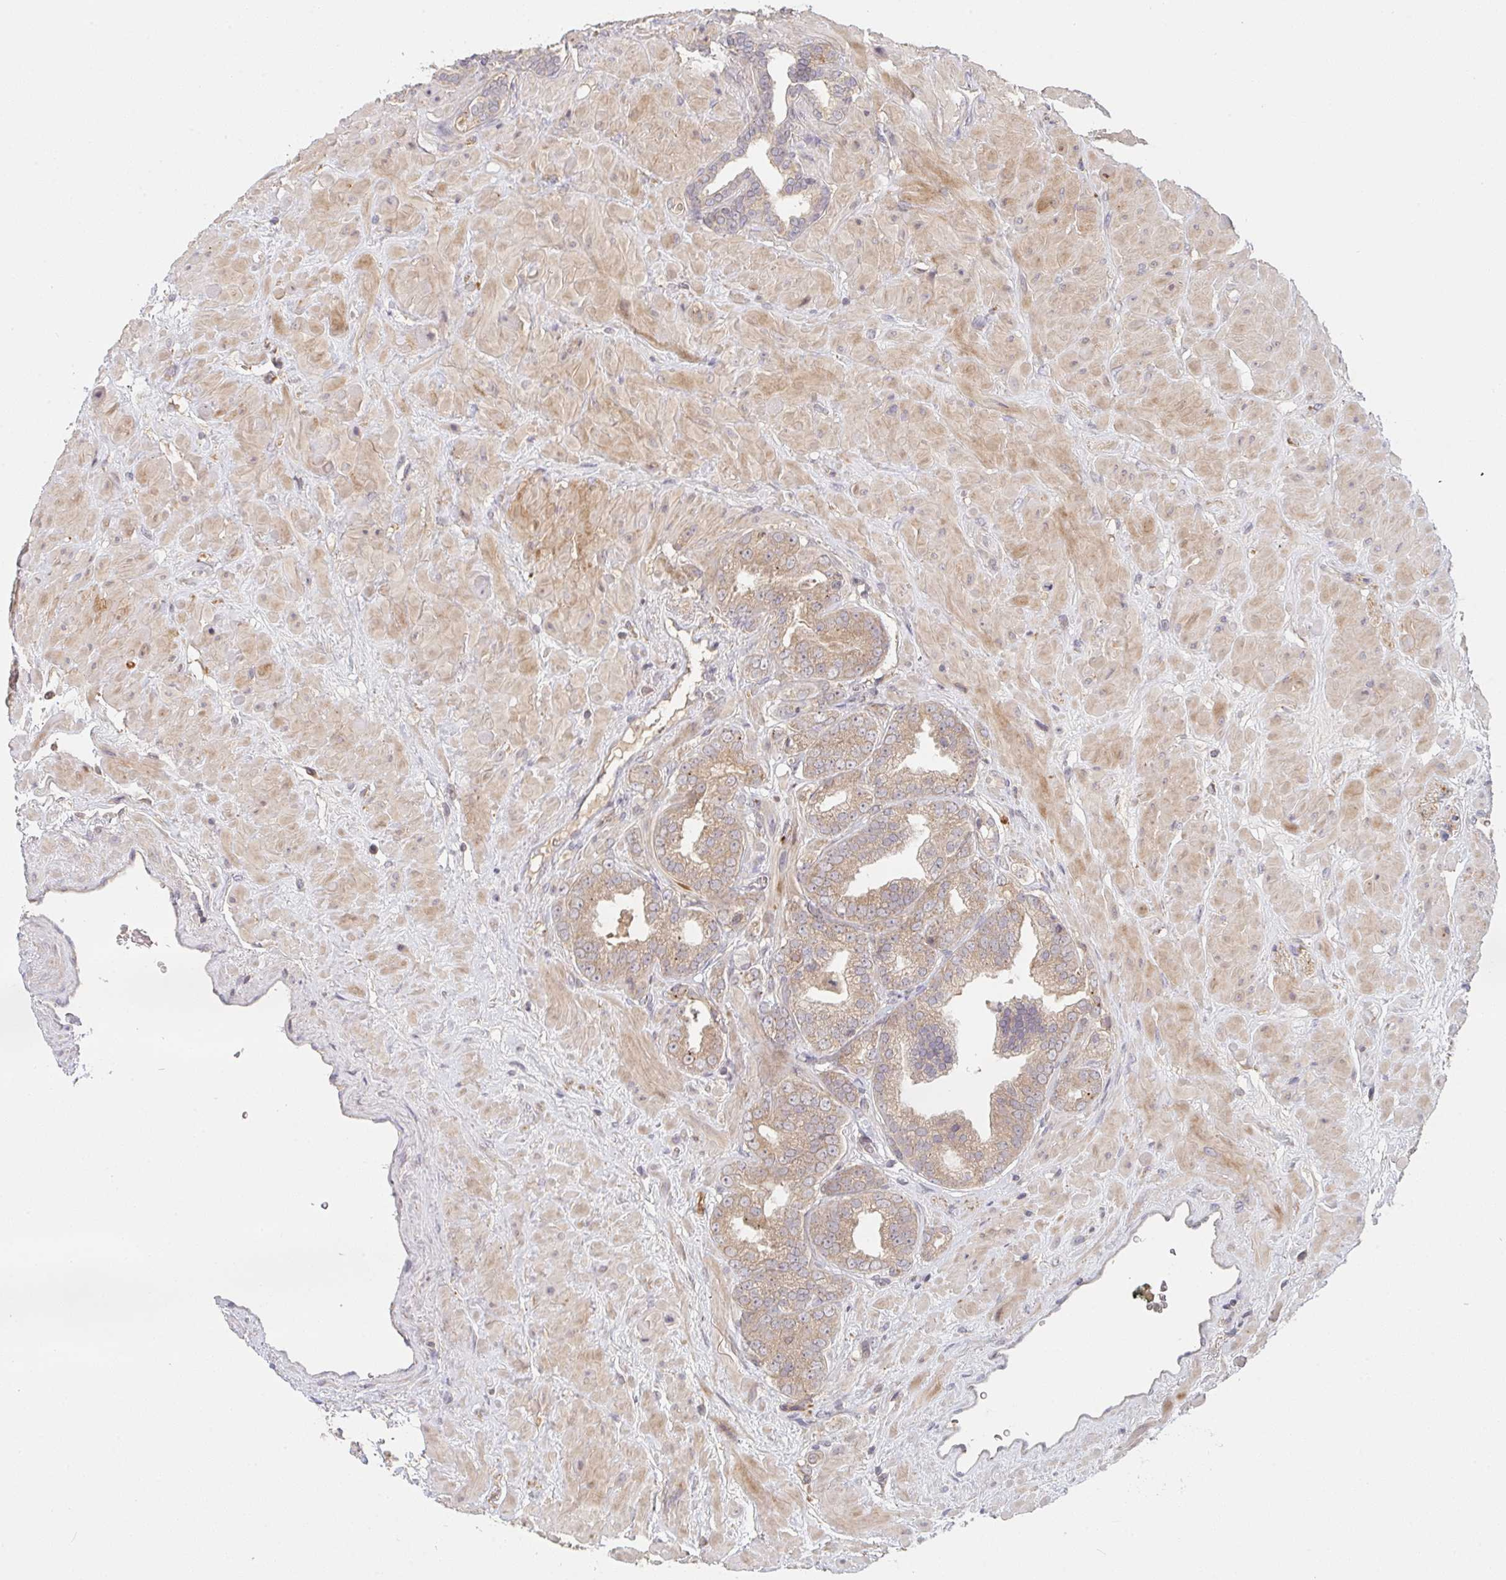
{"staining": {"intensity": "weak", "quantity": "25%-75%", "location": "cytoplasmic/membranous"}, "tissue": "prostate cancer", "cell_type": "Tumor cells", "image_type": "cancer", "snomed": [{"axis": "morphology", "description": "Adenocarcinoma, High grade"}, {"axis": "topography", "description": "Prostate"}], "caption": "About 25%-75% of tumor cells in human prostate high-grade adenocarcinoma display weak cytoplasmic/membranous protein staining as visualized by brown immunohistochemical staining.", "gene": "DCST1", "patient": {"sex": "male", "age": 68}}